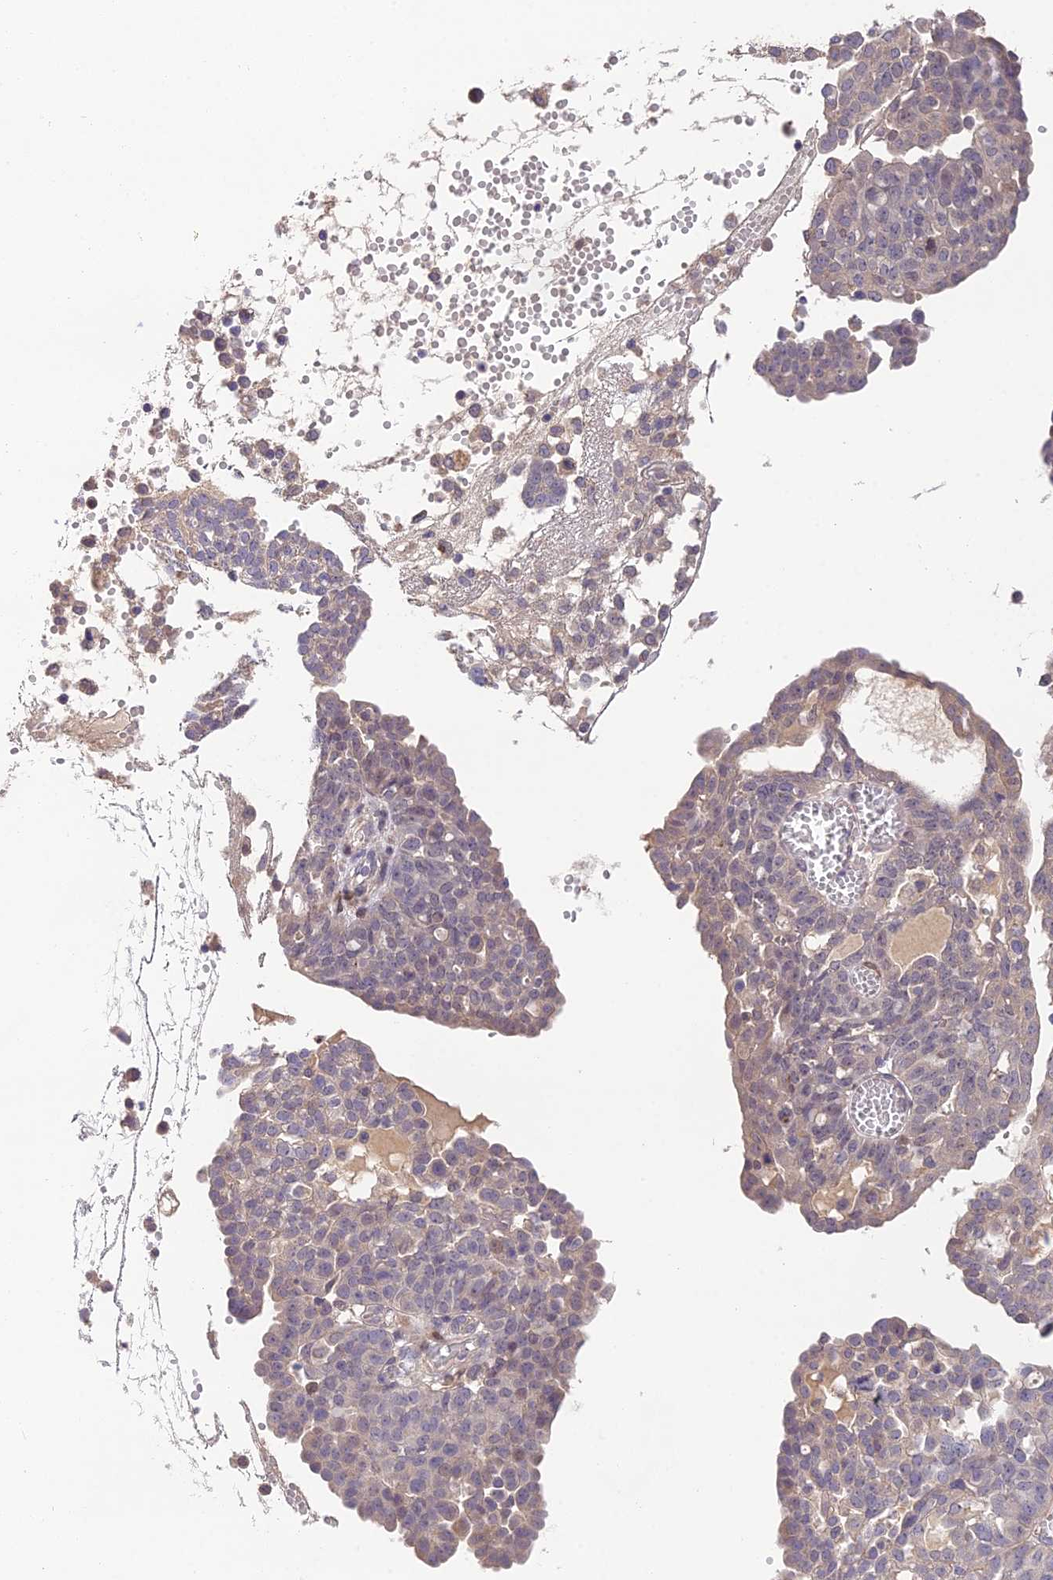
{"staining": {"intensity": "negative", "quantity": "none", "location": "none"}, "tissue": "ovarian cancer", "cell_type": "Tumor cells", "image_type": "cancer", "snomed": [{"axis": "morphology", "description": "Cystadenocarcinoma, serous, NOS"}, {"axis": "topography", "description": "Soft tissue"}, {"axis": "topography", "description": "Ovary"}], "caption": "Tumor cells are negative for protein expression in human serous cystadenocarcinoma (ovarian).", "gene": "PUS10", "patient": {"sex": "female", "age": 57}}